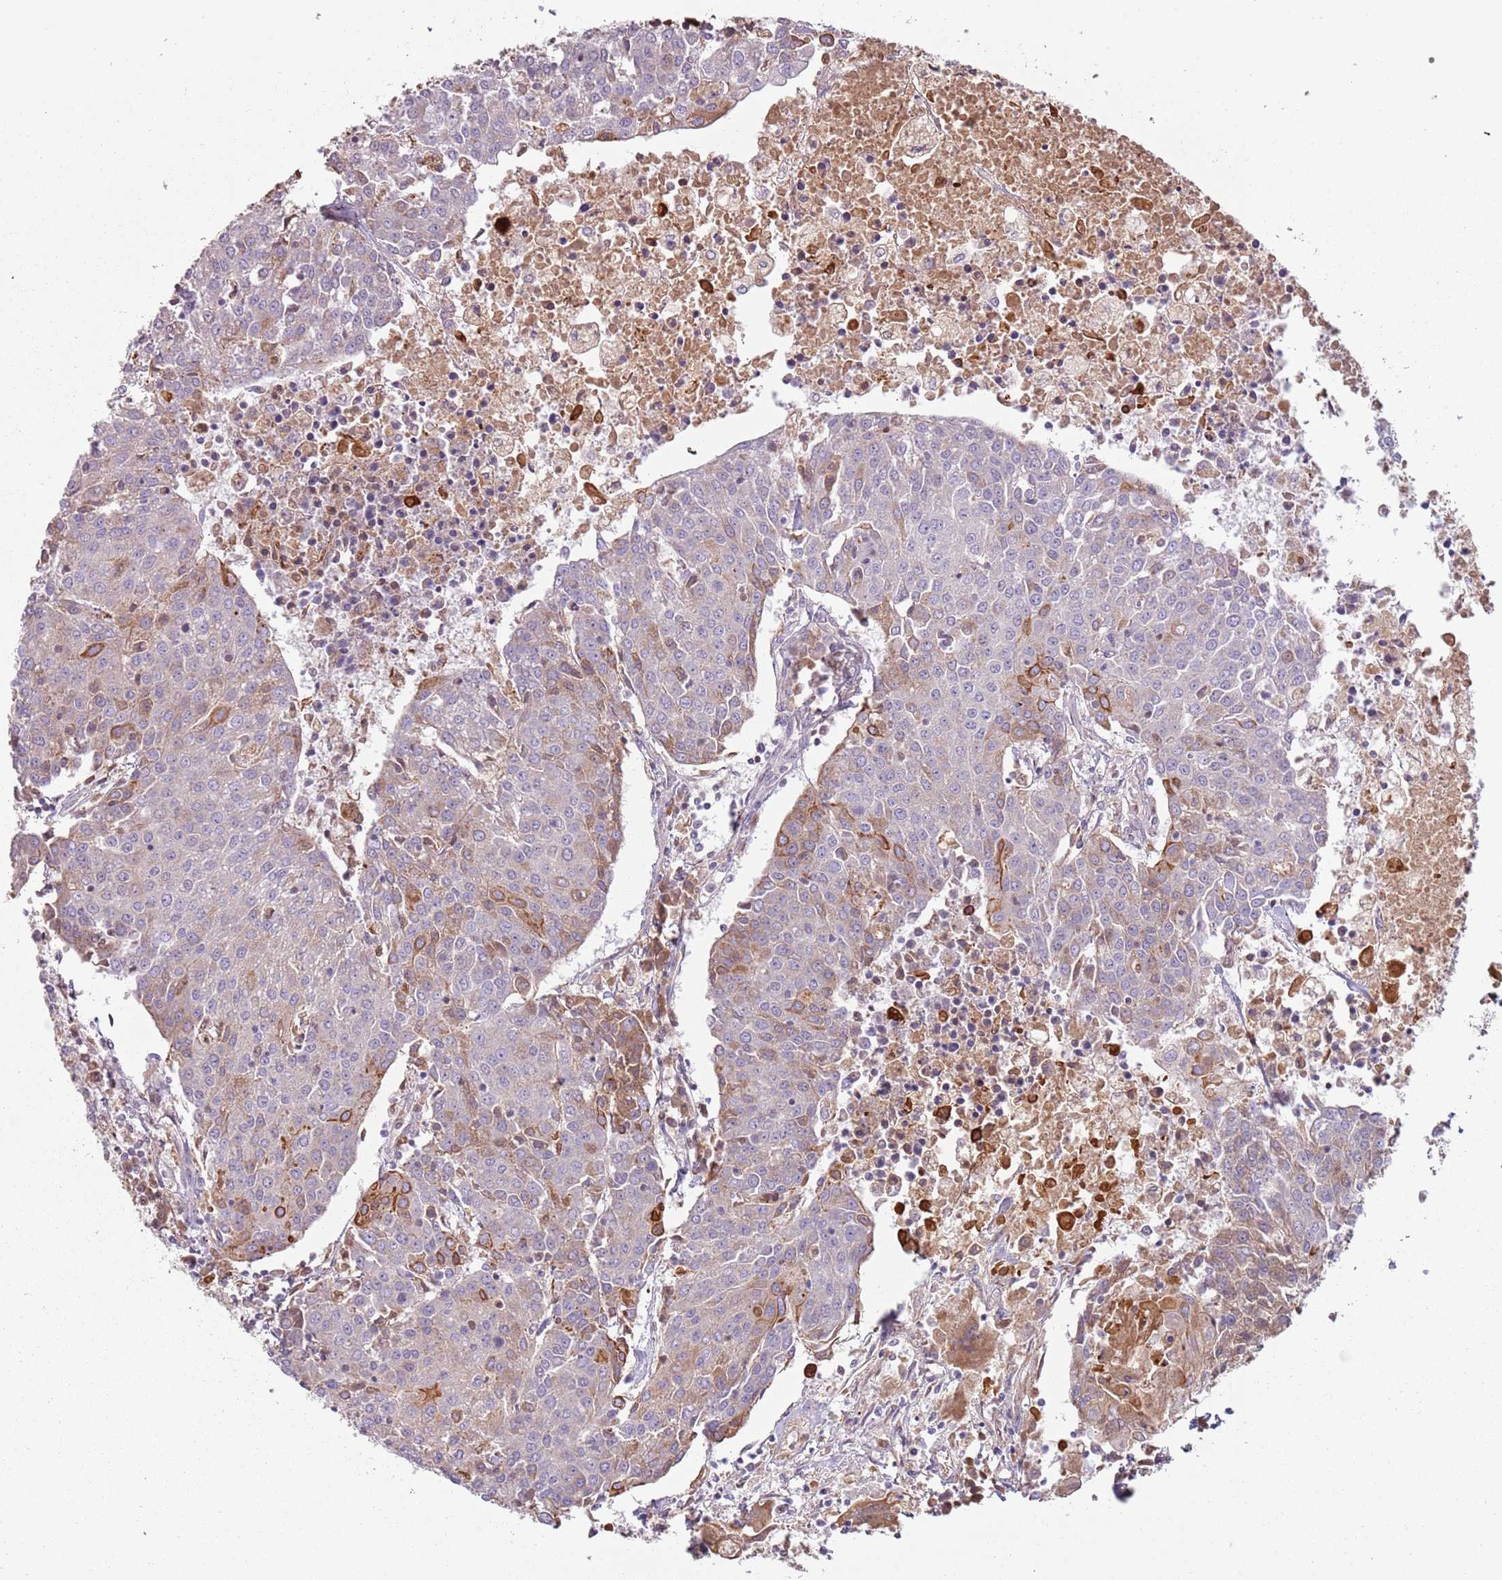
{"staining": {"intensity": "moderate", "quantity": "25%-75%", "location": "cytoplasmic/membranous"}, "tissue": "urothelial cancer", "cell_type": "Tumor cells", "image_type": "cancer", "snomed": [{"axis": "morphology", "description": "Urothelial carcinoma, High grade"}, {"axis": "topography", "description": "Urinary bladder"}], "caption": "Protein expression analysis of urothelial cancer displays moderate cytoplasmic/membranous positivity in approximately 25%-75% of tumor cells.", "gene": "SYS1", "patient": {"sex": "female", "age": 85}}